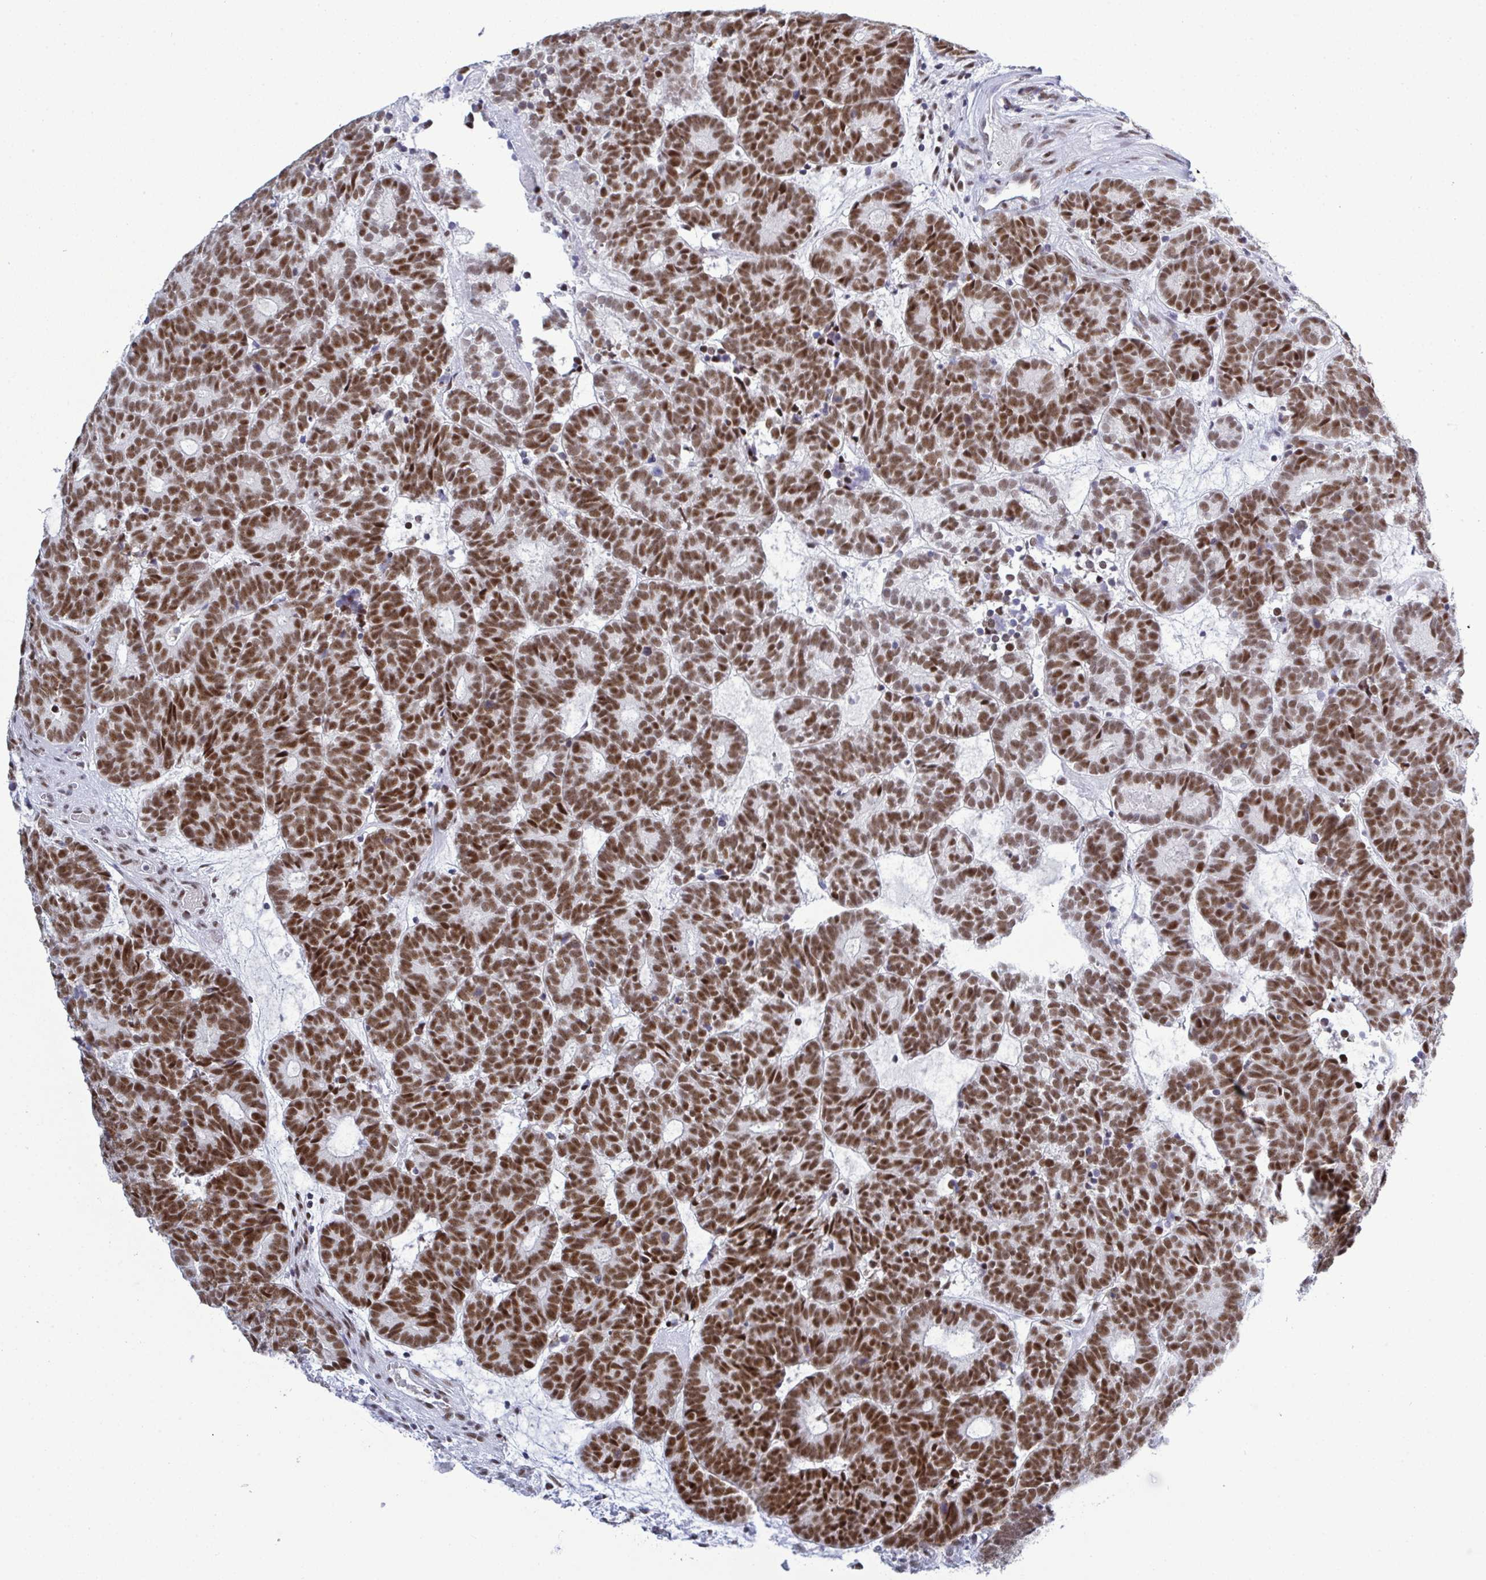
{"staining": {"intensity": "strong", "quantity": ">75%", "location": "nuclear"}, "tissue": "head and neck cancer", "cell_type": "Tumor cells", "image_type": "cancer", "snomed": [{"axis": "morphology", "description": "Adenocarcinoma, NOS"}, {"axis": "topography", "description": "Head-Neck"}], "caption": "An immunohistochemistry histopathology image of tumor tissue is shown. Protein staining in brown highlights strong nuclear positivity in head and neck adenocarcinoma within tumor cells.", "gene": "PPP1R10", "patient": {"sex": "female", "age": 81}}